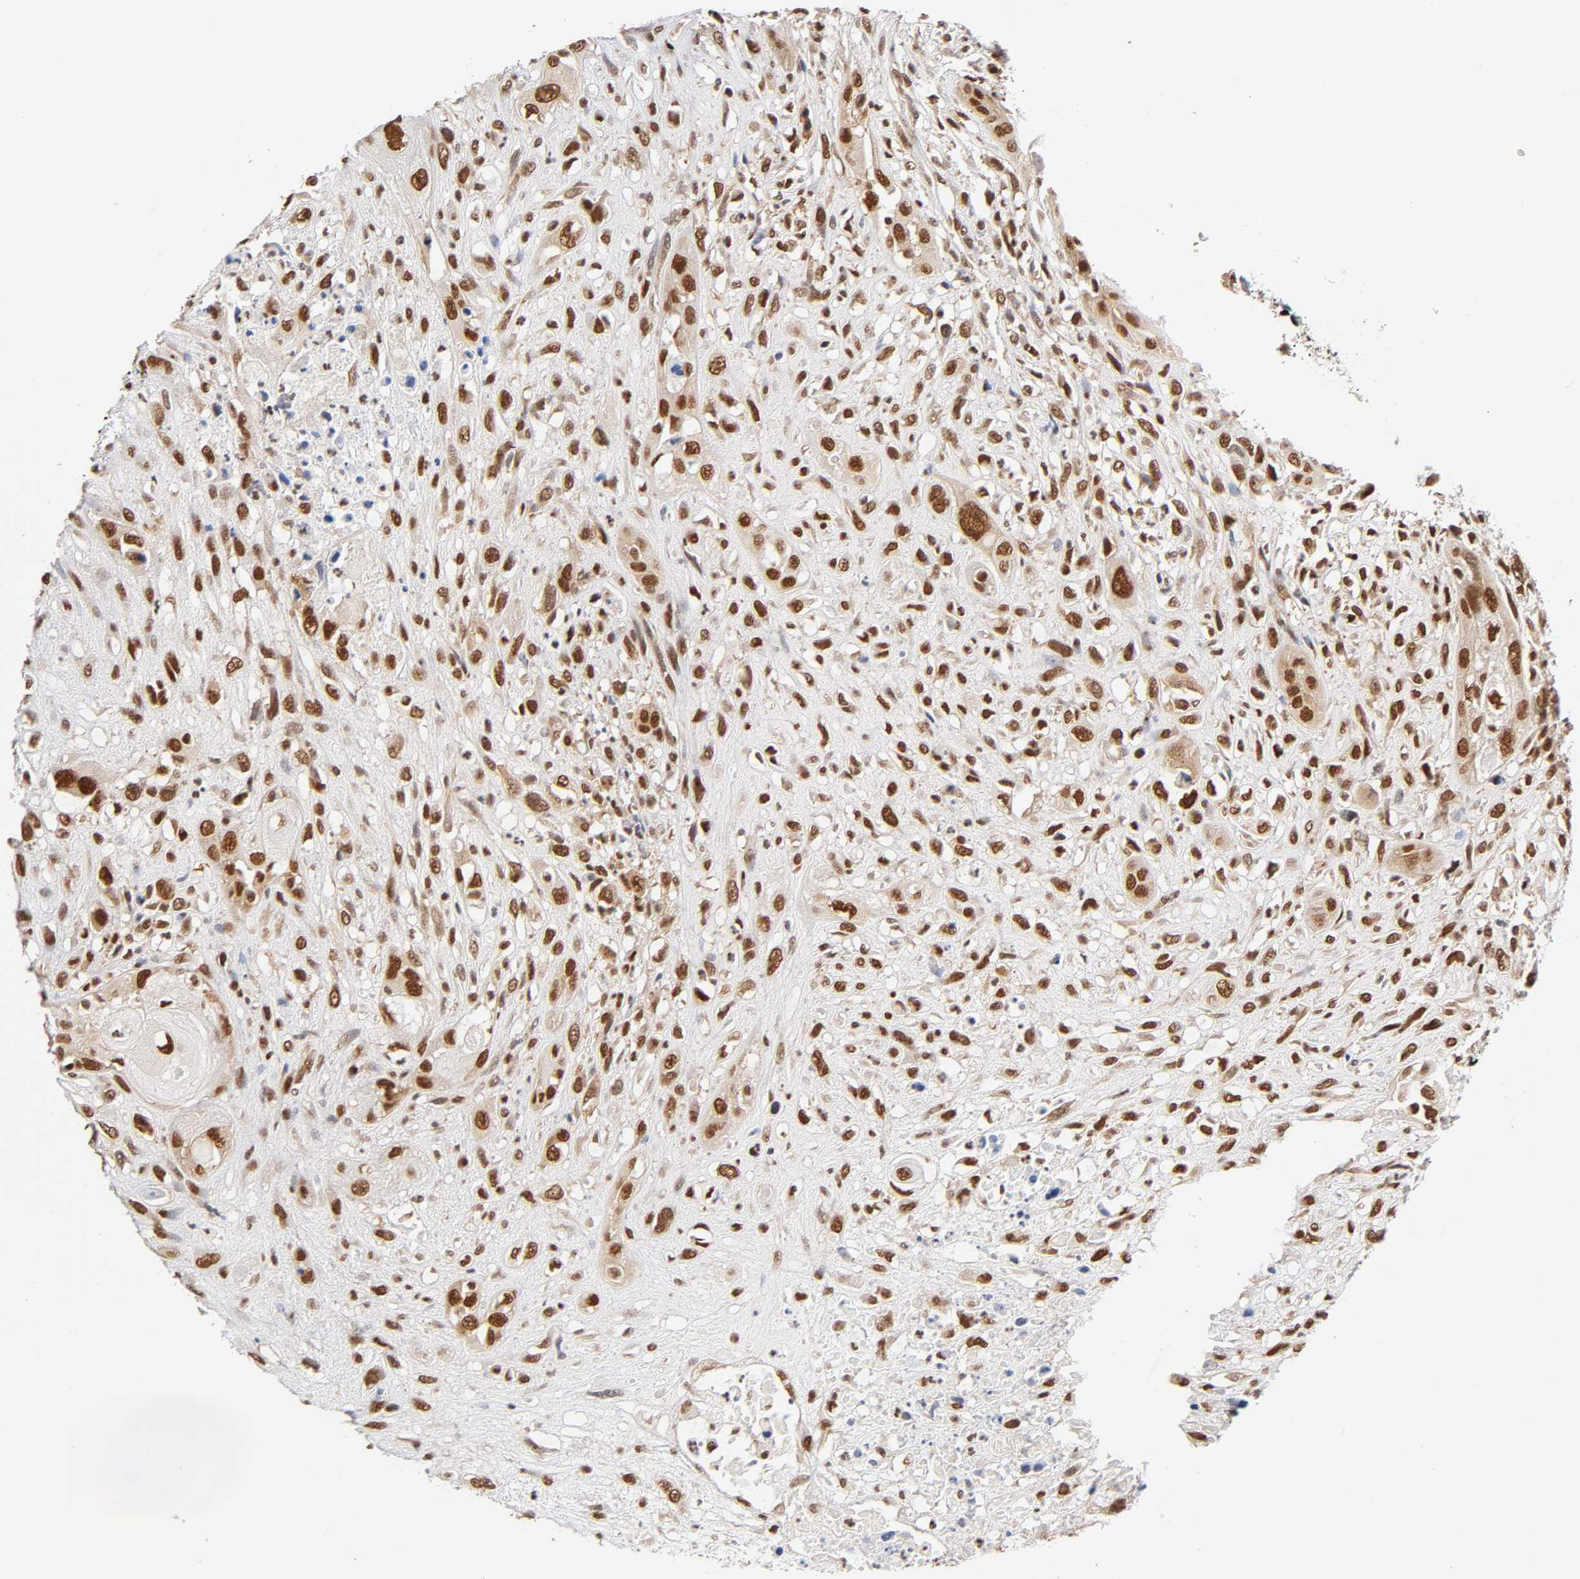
{"staining": {"intensity": "strong", "quantity": ">75%", "location": "nuclear"}, "tissue": "head and neck cancer", "cell_type": "Tumor cells", "image_type": "cancer", "snomed": [{"axis": "morphology", "description": "Necrosis, NOS"}, {"axis": "morphology", "description": "Neoplasm, malignant, NOS"}, {"axis": "topography", "description": "Salivary gland"}, {"axis": "topography", "description": "Head-Neck"}], "caption": "A high amount of strong nuclear staining is present in approximately >75% of tumor cells in head and neck cancer (neoplasm (malignant)) tissue. (brown staining indicates protein expression, while blue staining denotes nuclei).", "gene": "ILKAP", "patient": {"sex": "male", "age": 43}}